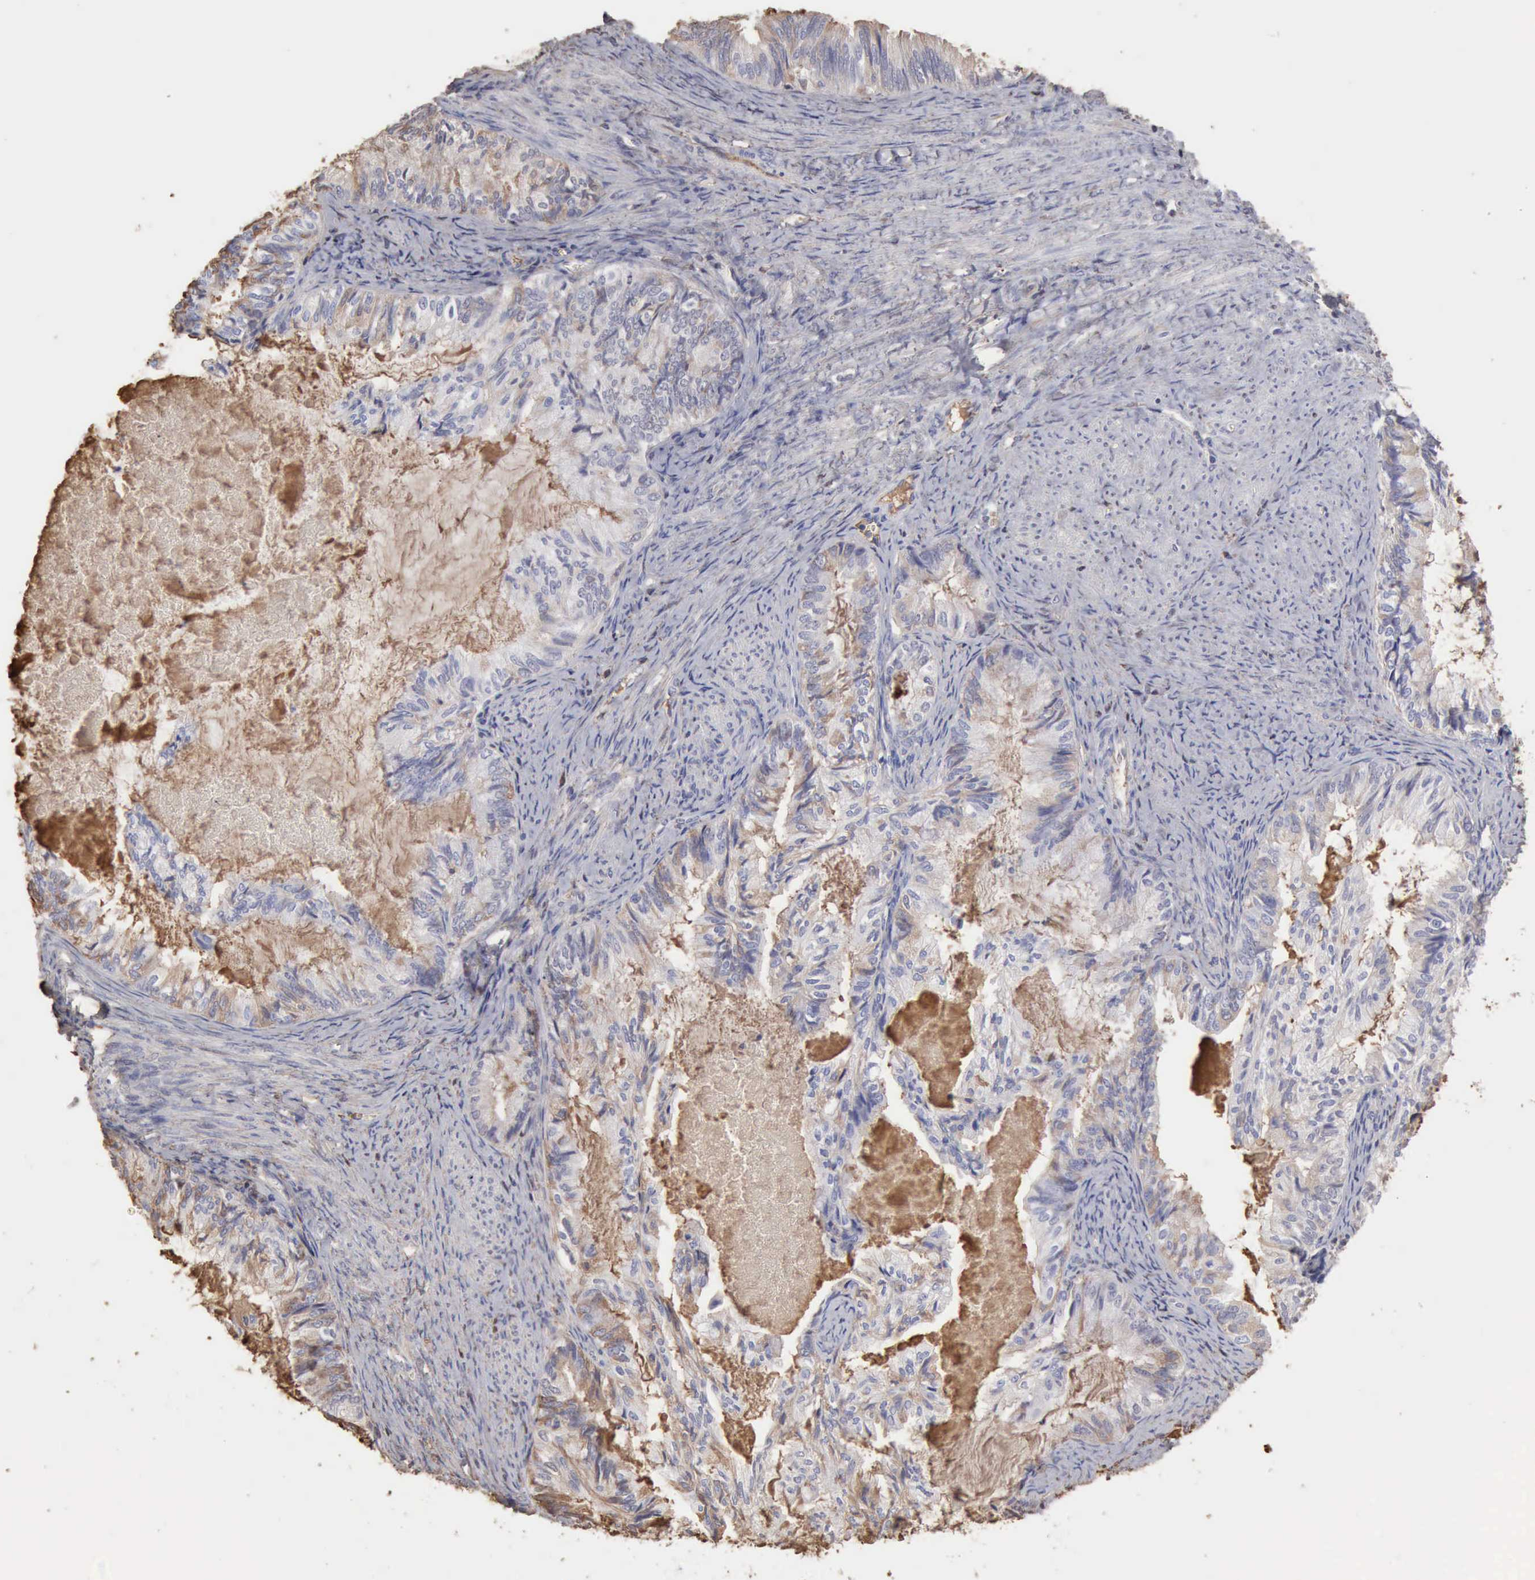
{"staining": {"intensity": "negative", "quantity": "none", "location": "none"}, "tissue": "endometrial cancer", "cell_type": "Tumor cells", "image_type": "cancer", "snomed": [{"axis": "morphology", "description": "Adenocarcinoma, NOS"}, {"axis": "topography", "description": "Endometrium"}], "caption": "This photomicrograph is of endometrial adenocarcinoma stained with IHC to label a protein in brown with the nuclei are counter-stained blue. There is no expression in tumor cells. Brightfield microscopy of IHC stained with DAB (brown) and hematoxylin (blue), captured at high magnification.", "gene": "SERPINA1", "patient": {"sex": "female", "age": 86}}